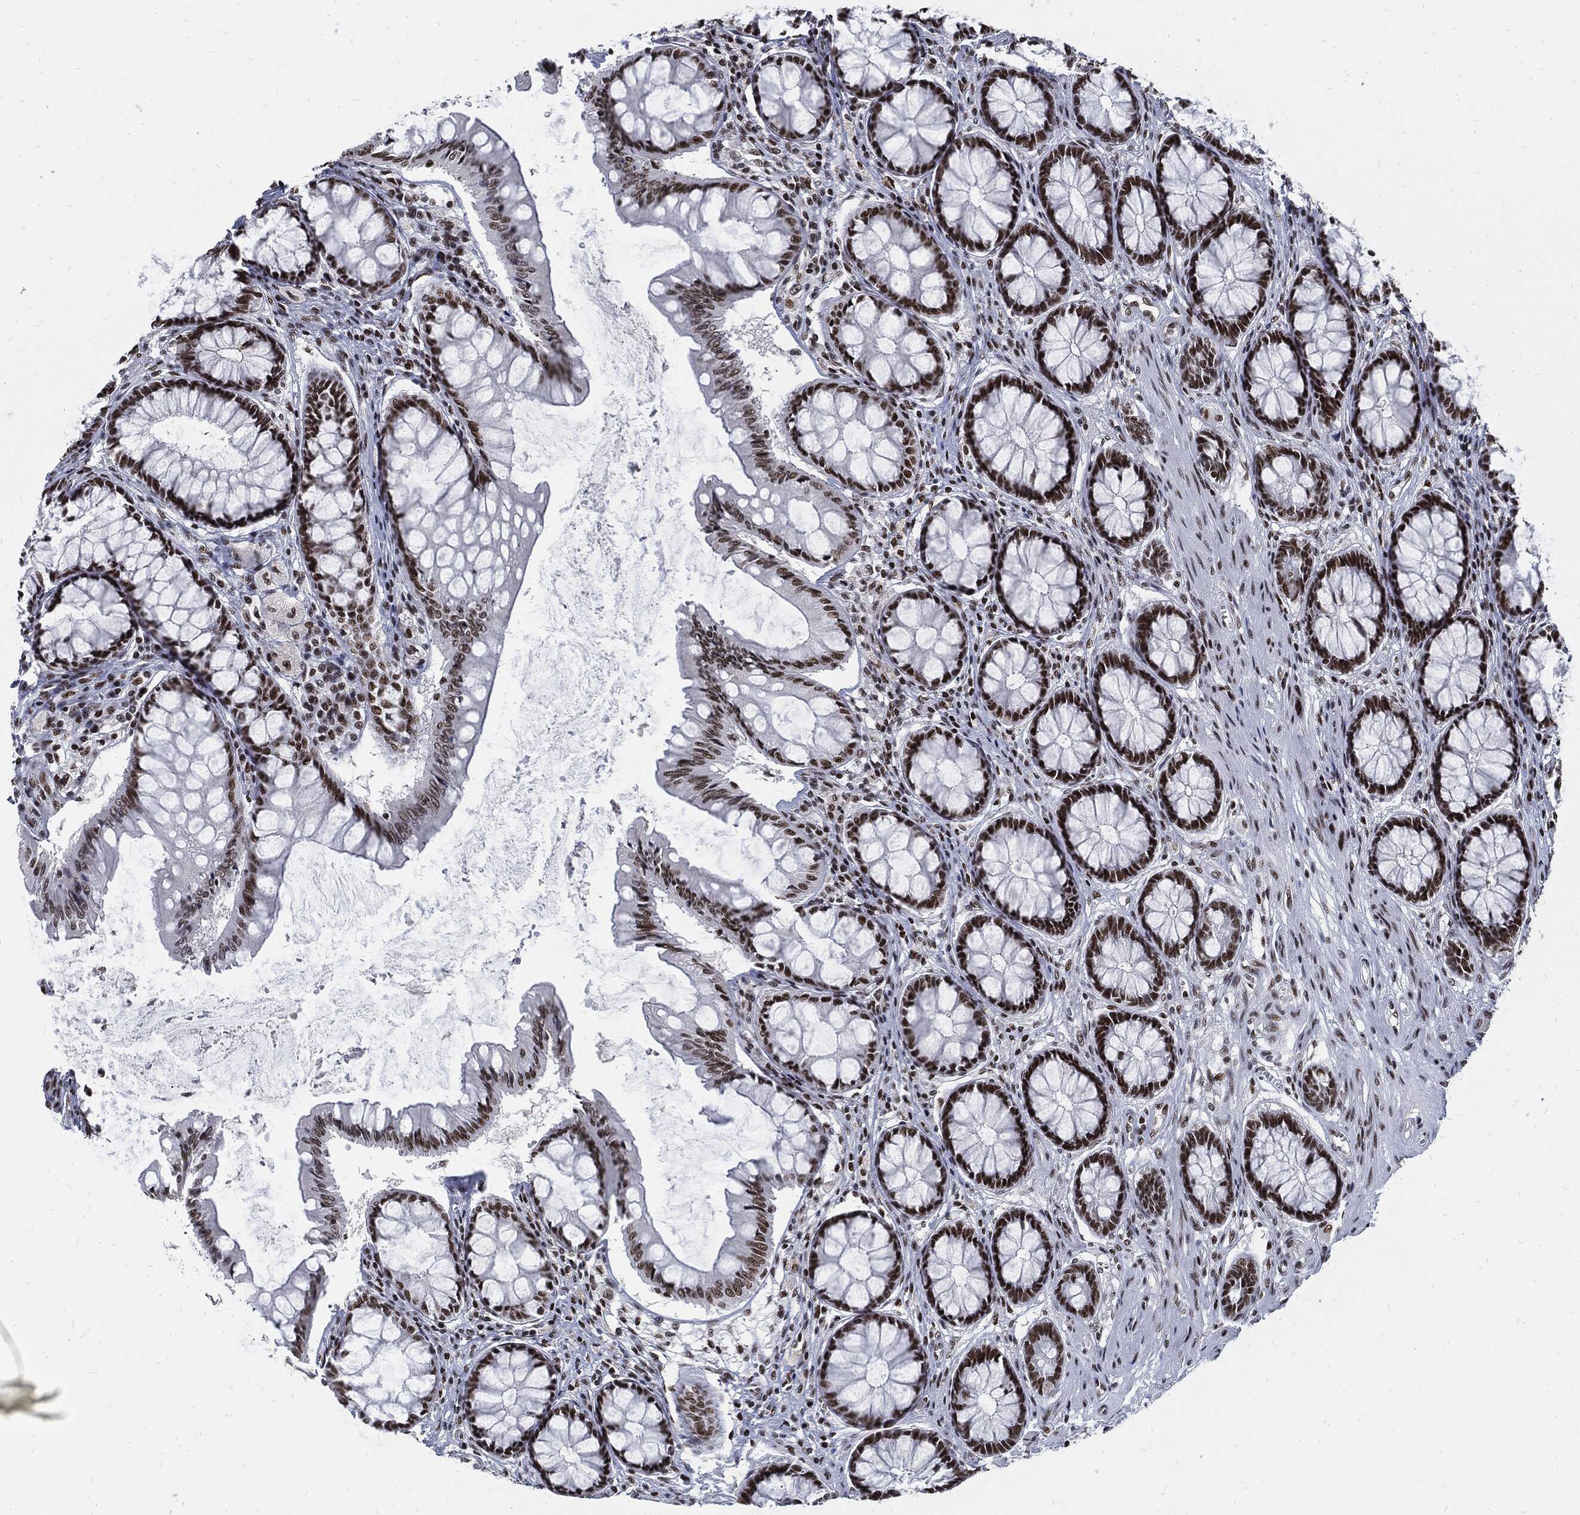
{"staining": {"intensity": "moderate", "quantity": ">75%", "location": "nuclear"}, "tissue": "colon", "cell_type": "Endothelial cells", "image_type": "normal", "snomed": [{"axis": "morphology", "description": "Normal tissue, NOS"}, {"axis": "topography", "description": "Colon"}], "caption": "Immunohistochemistry (IHC) of normal colon exhibits medium levels of moderate nuclear expression in about >75% of endothelial cells. The staining is performed using DAB (3,3'-diaminobenzidine) brown chromogen to label protein expression. The nuclei are counter-stained blue using hematoxylin.", "gene": "TERF2", "patient": {"sex": "female", "age": 65}}